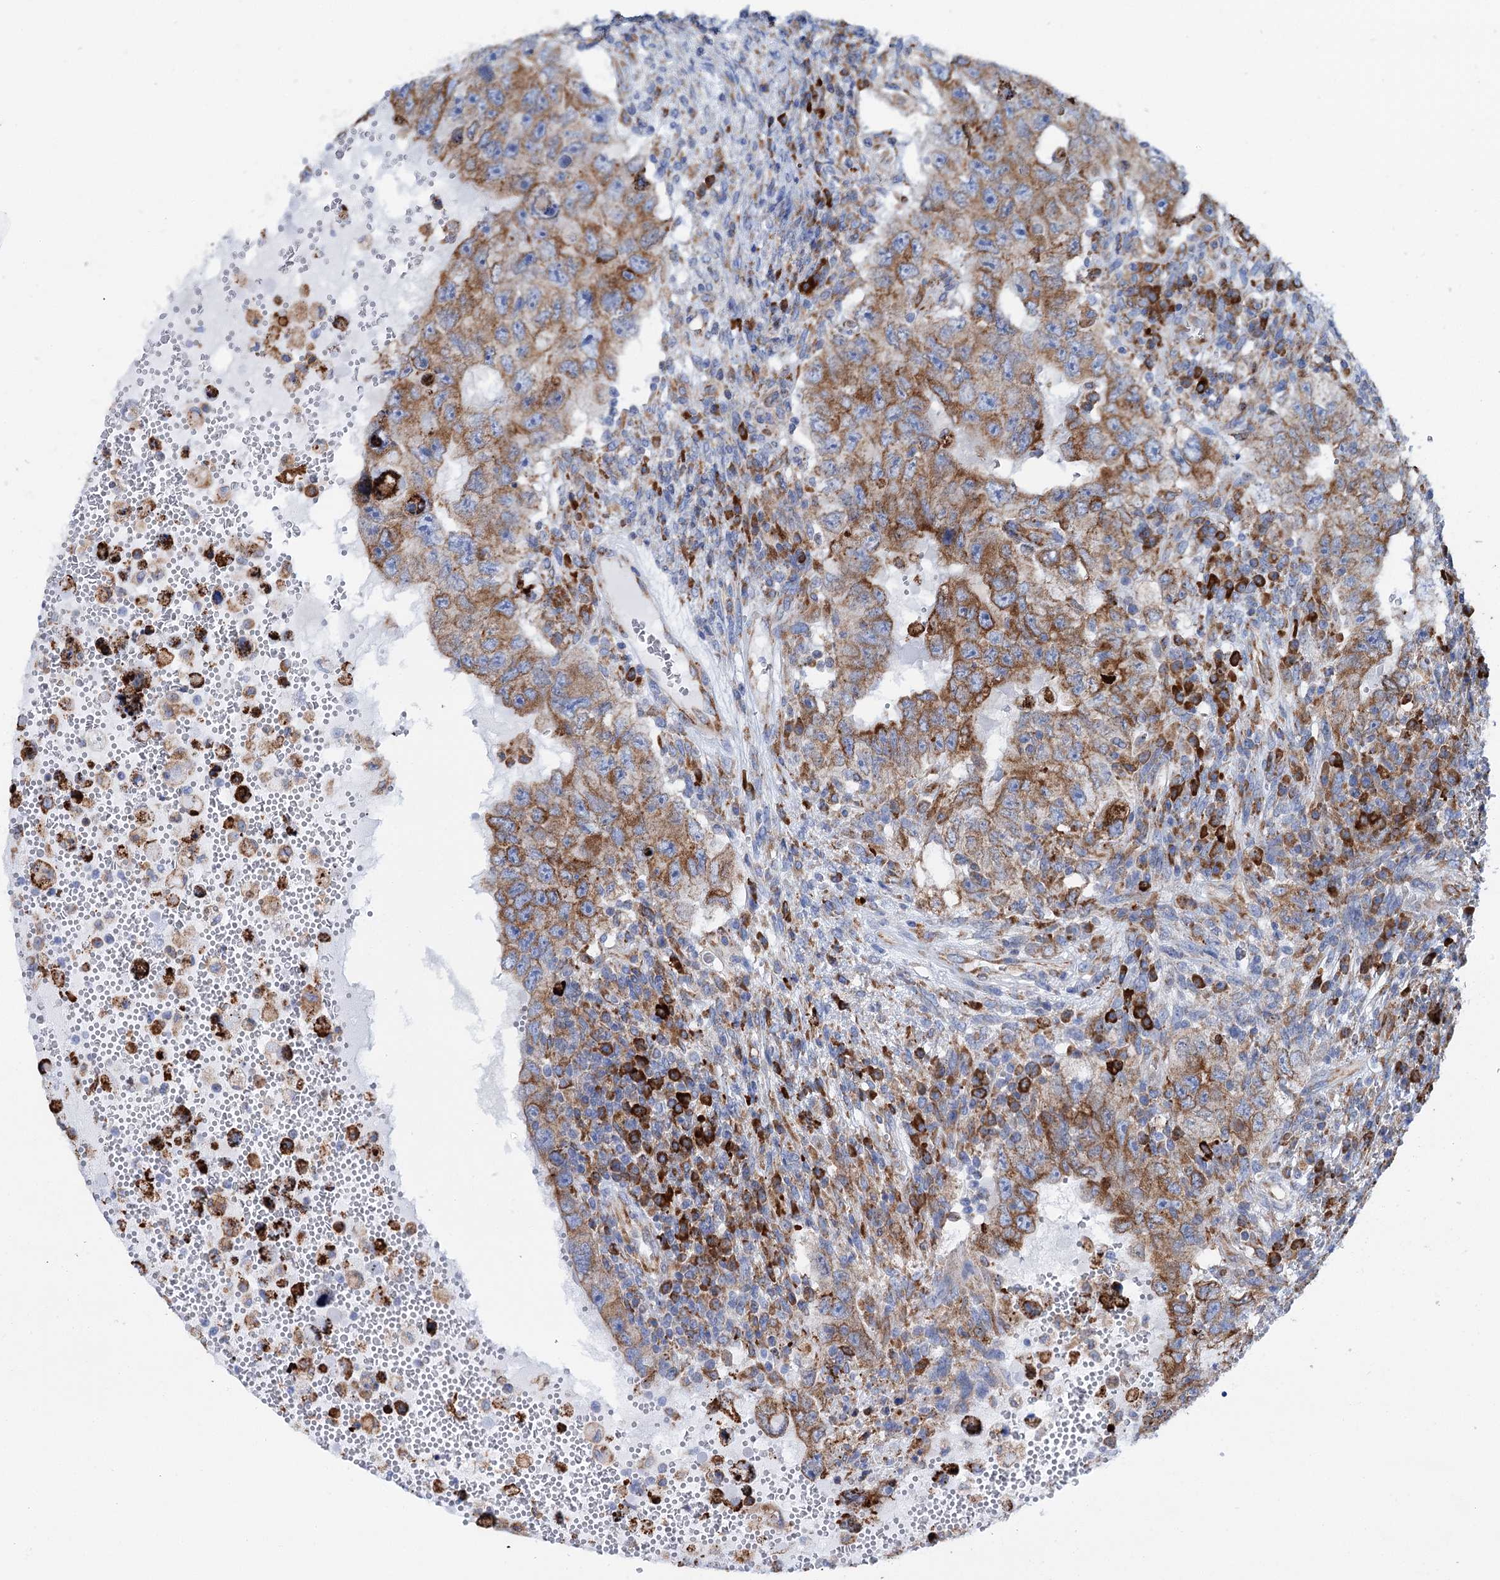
{"staining": {"intensity": "moderate", "quantity": ">75%", "location": "cytoplasmic/membranous"}, "tissue": "testis cancer", "cell_type": "Tumor cells", "image_type": "cancer", "snomed": [{"axis": "morphology", "description": "Carcinoma, Embryonal, NOS"}, {"axis": "topography", "description": "Testis"}], "caption": "Immunohistochemical staining of testis cancer shows moderate cytoplasmic/membranous protein positivity in approximately >75% of tumor cells.", "gene": "SHE", "patient": {"sex": "male", "age": 26}}